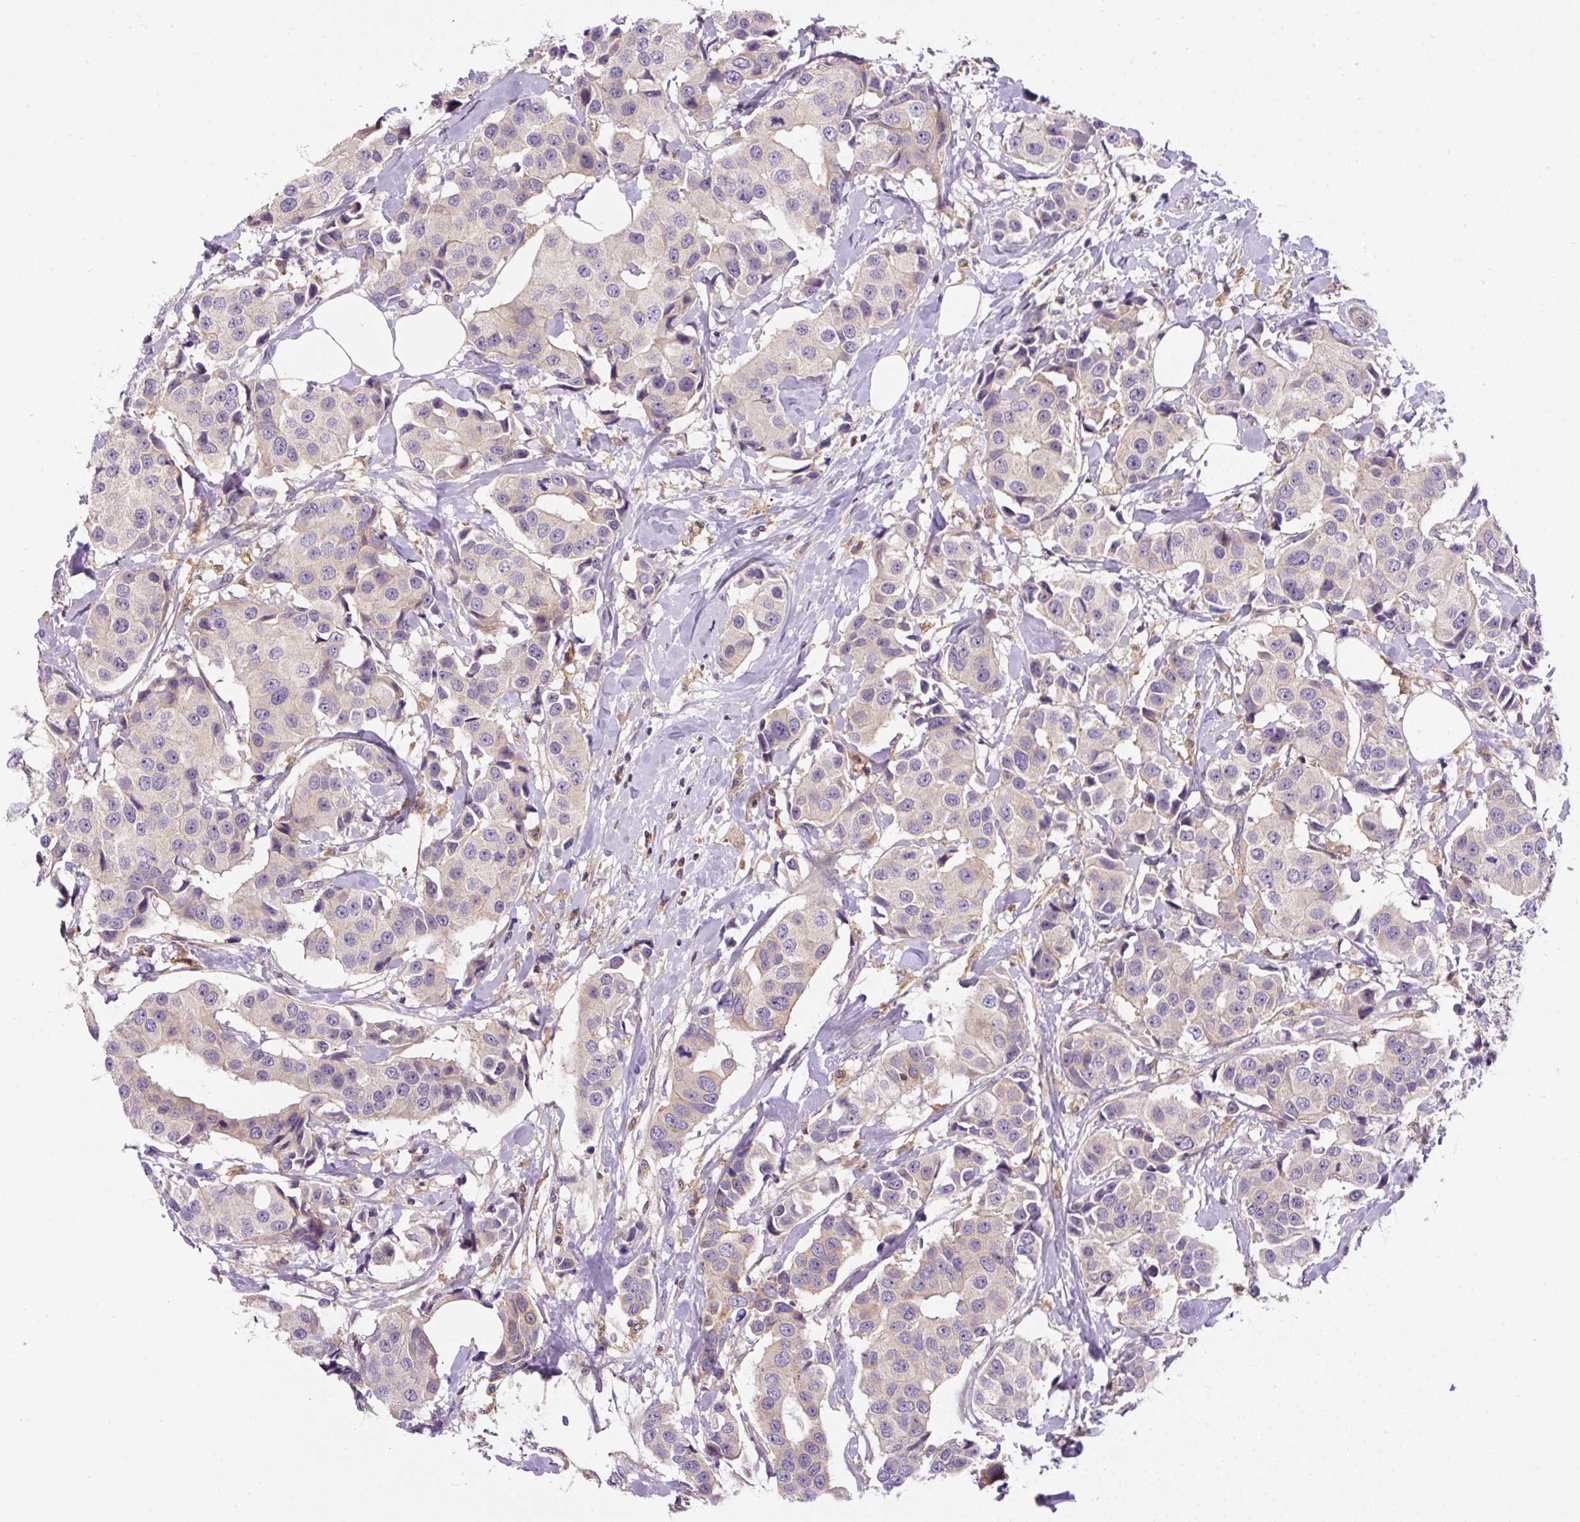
{"staining": {"intensity": "negative", "quantity": "none", "location": "none"}, "tissue": "breast cancer", "cell_type": "Tumor cells", "image_type": "cancer", "snomed": [{"axis": "morphology", "description": "Normal tissue, NOS"}, {"axis": "morphology", "description": "Duct carcinoma"}, {"axis": "topography", "description": "Breast"}], "caption": "Micrograph shows no significant protein staining in tumor cells of breast cancer (invasive ductal carcinoma).", "gene": "CCDC28A", "patient": {"sex": "female", "age": 39}}